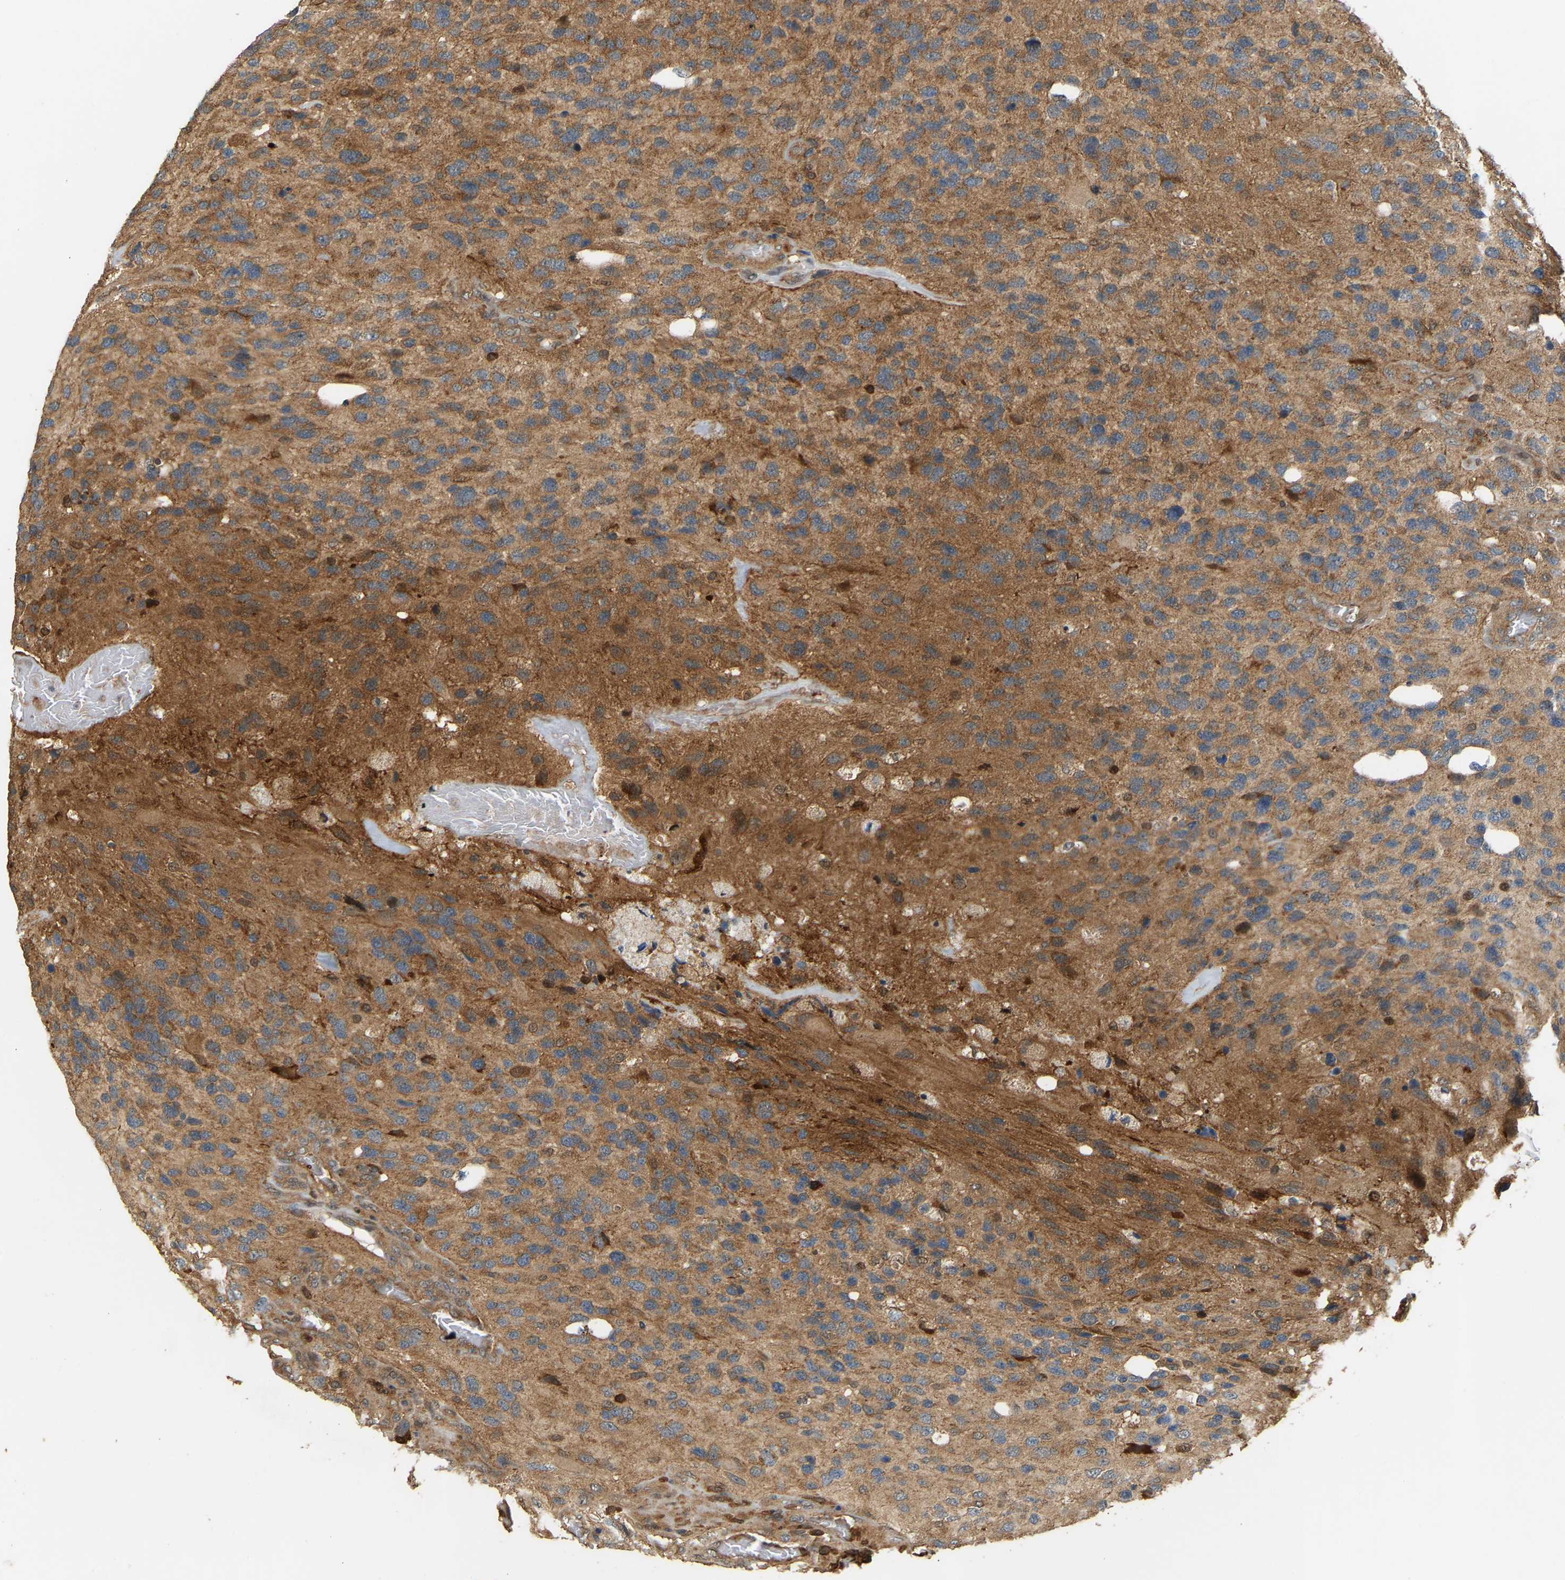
{"staining": {"intensity": "moderate", "quantity": ">75%", "location": "cytoplasmic/membranous"}, "tissue": "glioma", "cell_type": "Tumor cells", "image_type": "cancer", "snomed": [{"axis": "morphology", "description": "Glioma, malignant, High grade"}, {"axis": "topography", "description": "Cerebral cortex"}], "caption": "High-power microscopy captured an immunohistochemistry image of glioma, revealing moderate cytoplasmic/membranous positivity in approximately >75% of tumor cells.", "gene": "GOPC", "patient": {"sex": "male", "age": 76}}